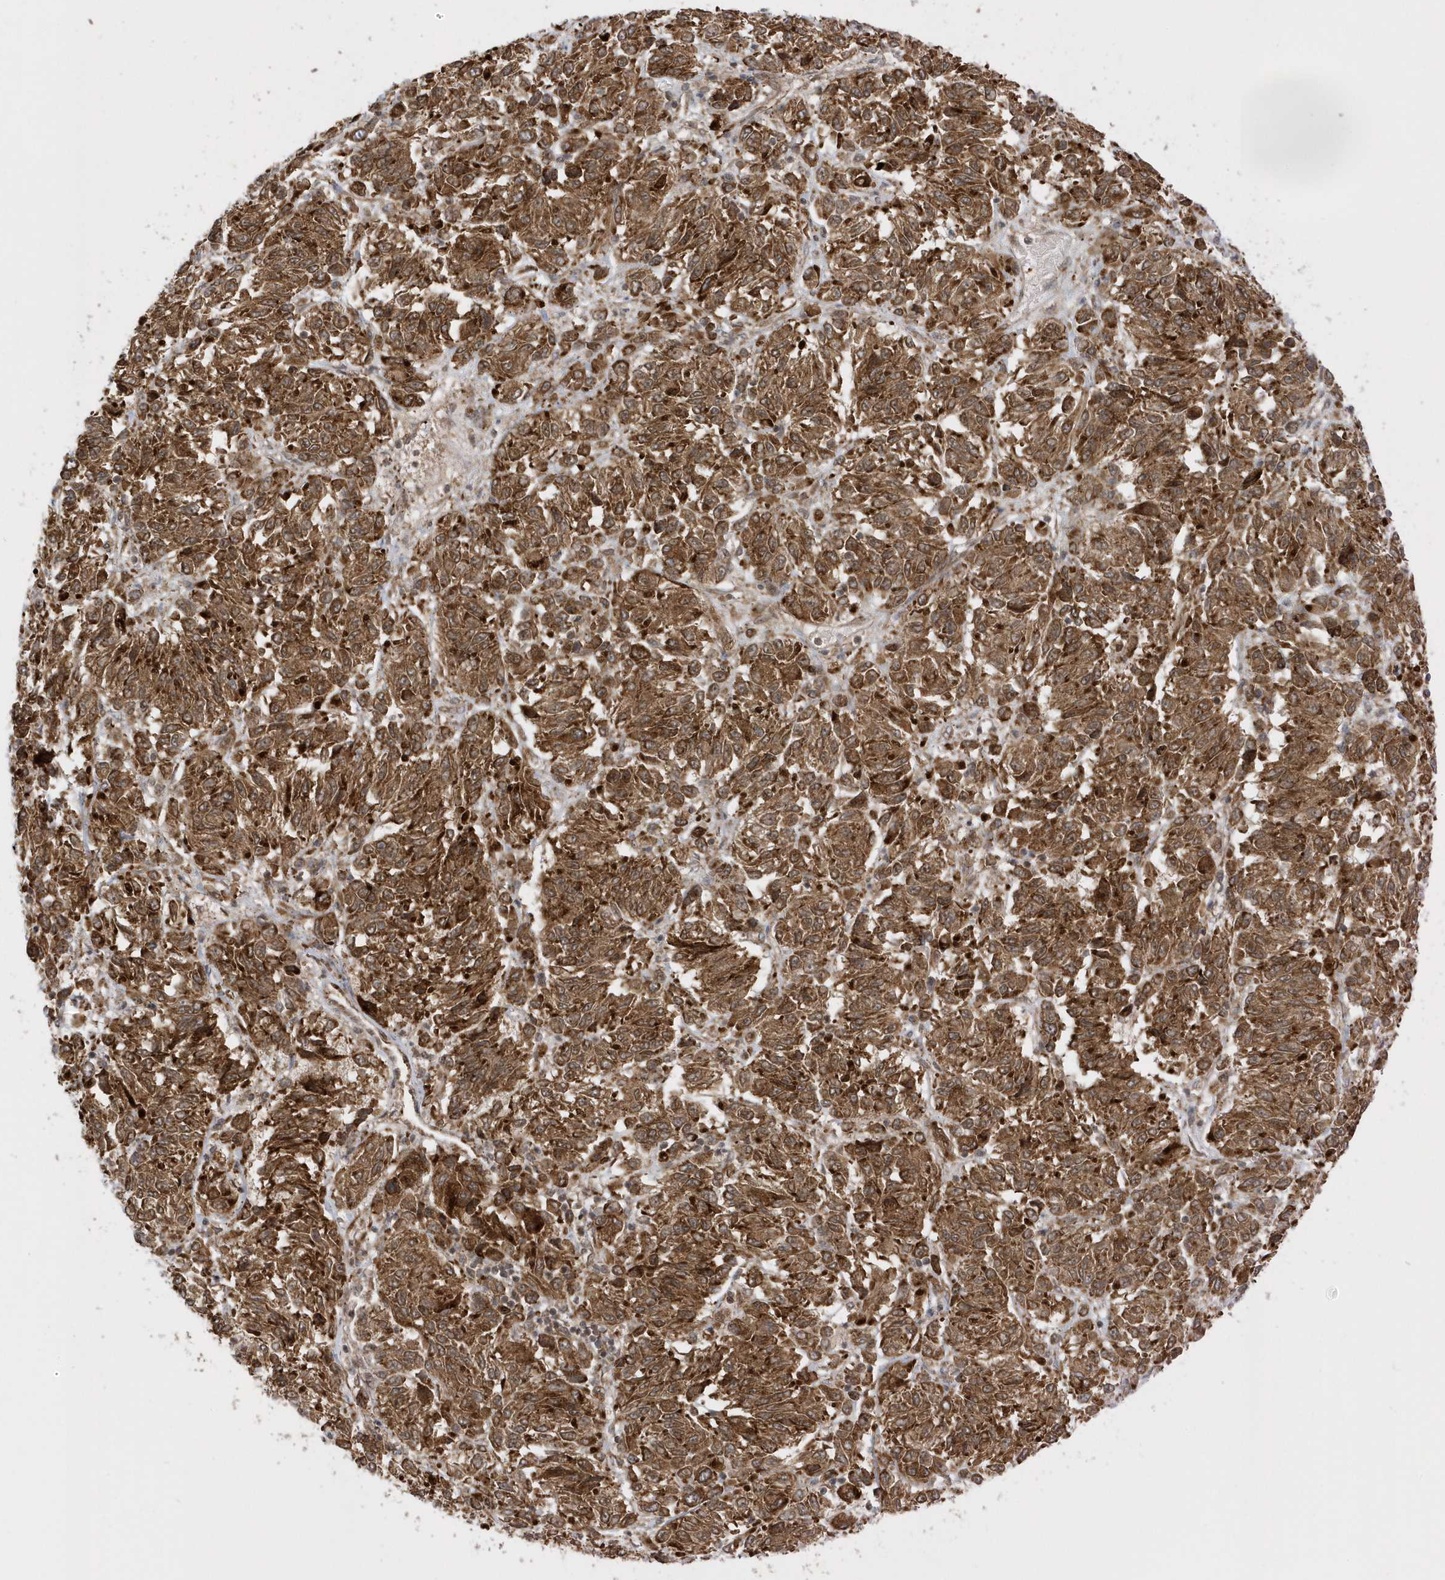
{"staining": {"intensity": "strong", "quantity": ">75%", "location": "cytoplasmic/membranous,nuclear"}, "tissue": "melanoma", "cell_type": "Tumor cells", "image_type": "cancer", "snomed": [{"axis": "morphology", "description": "Malignant melanoma, Metastatic site"}, {"axis": "topography", "description": "Lung"}], "caption": "This is an image of immunohistochemistry staining of melanoma, which shows strong positivity in the cytoplasmic/membranous and nuclear of tumor cells.", "gene": "METTL21A", "patient": {"sex": "male", "age": 64}}